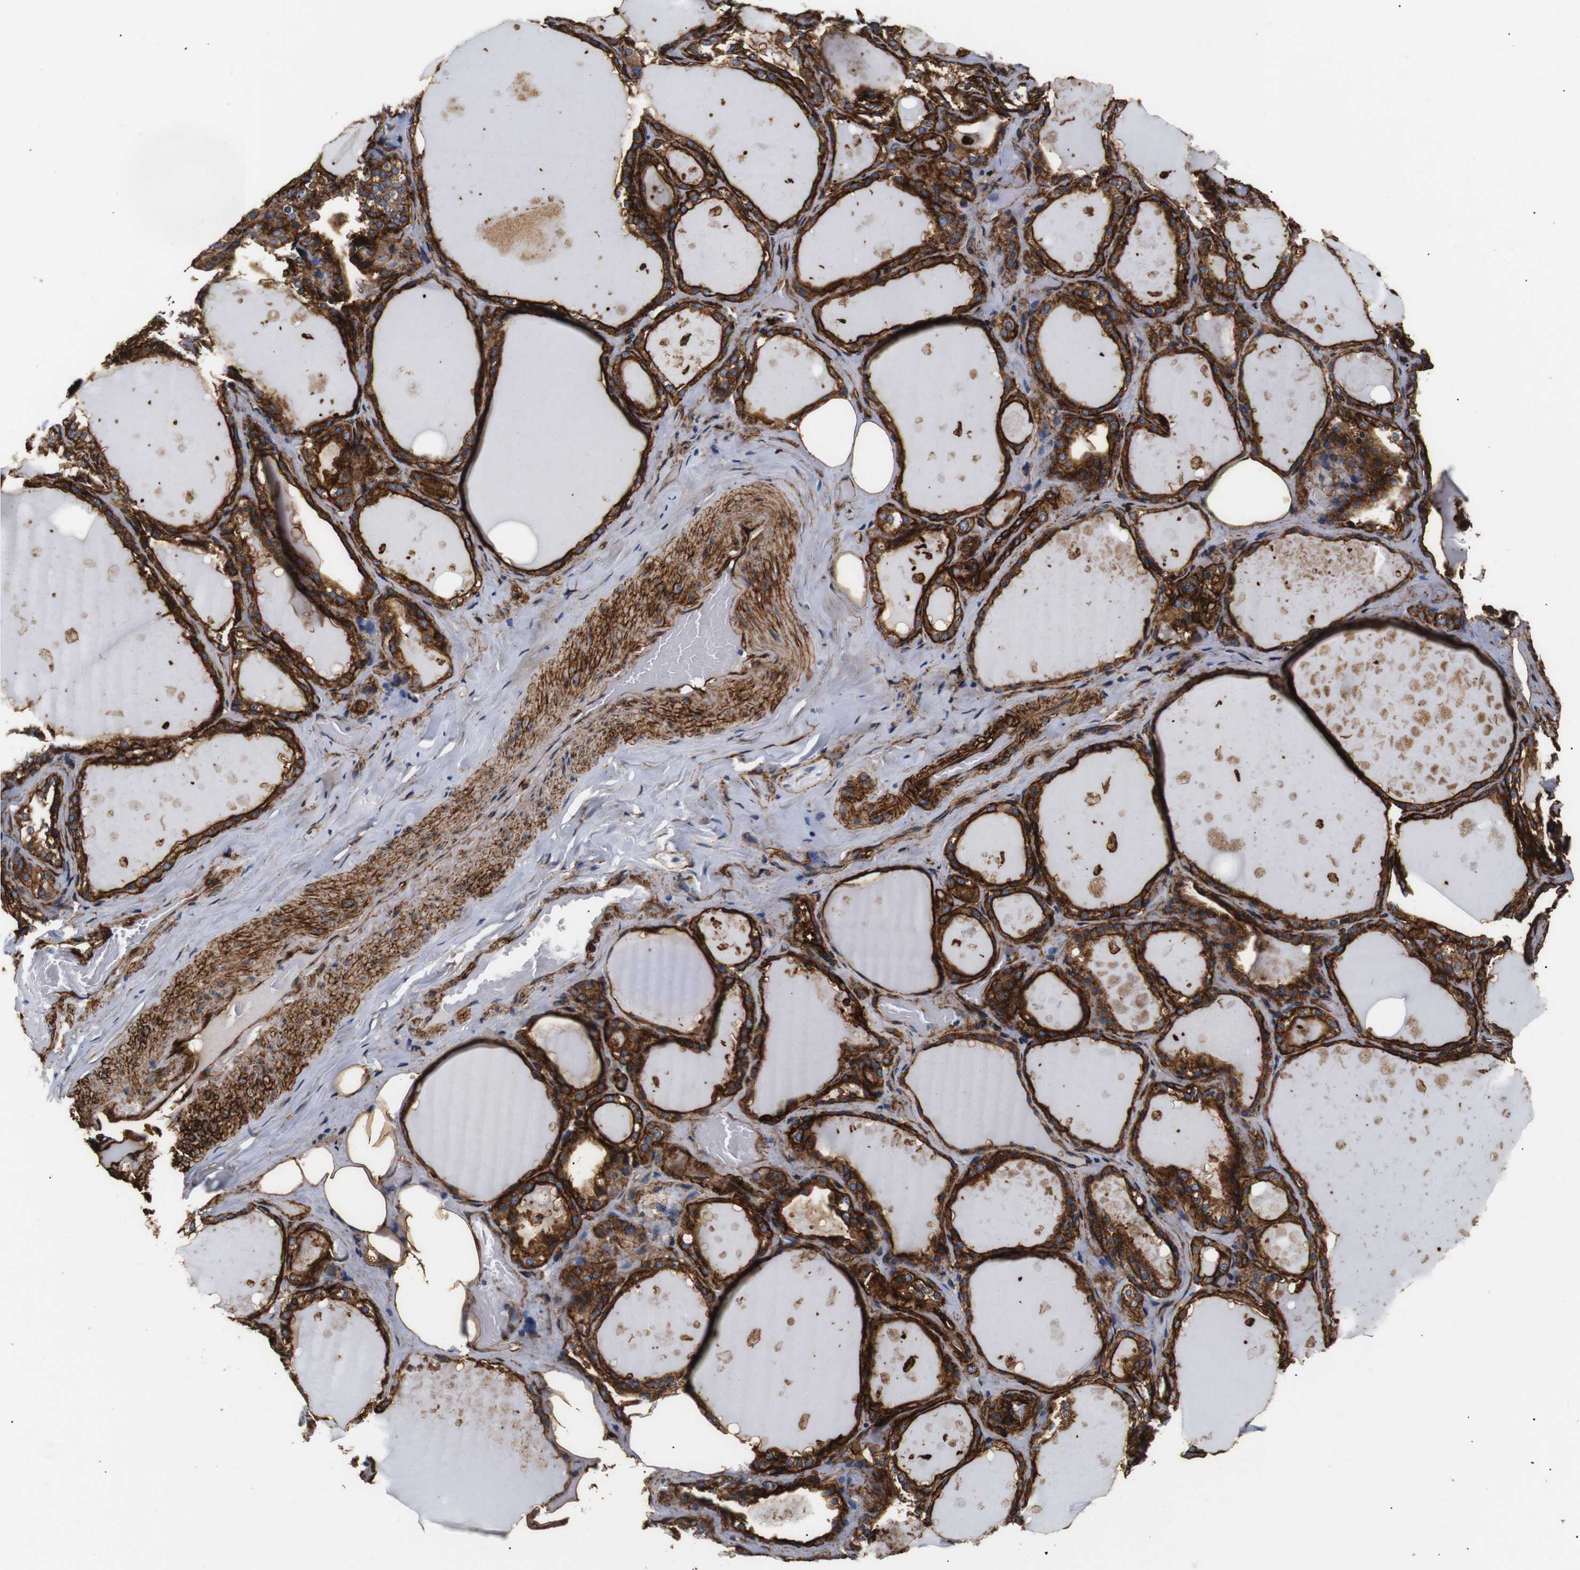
{"staining": {"intensity": "moderate", "quantity": ">75%", "location": "cytoplasmic/membranous"}, "tissue": "thyroid gland", "cell_type": "Glandular cells", "image_type": "normal", "snomed": [{"axis": "morphology", "description": "Normal tissue, NOS"}, {"axis": "topography", "description": "Thyroid gland"}], "caption": "Human thyroid gland stained with a brown dye reveals moderate cytoplasmic/membranous positive expression in approximately >75% of glandular cells.", "gene": "CAV2", "patient": {"sex": "male", "age": 61}}